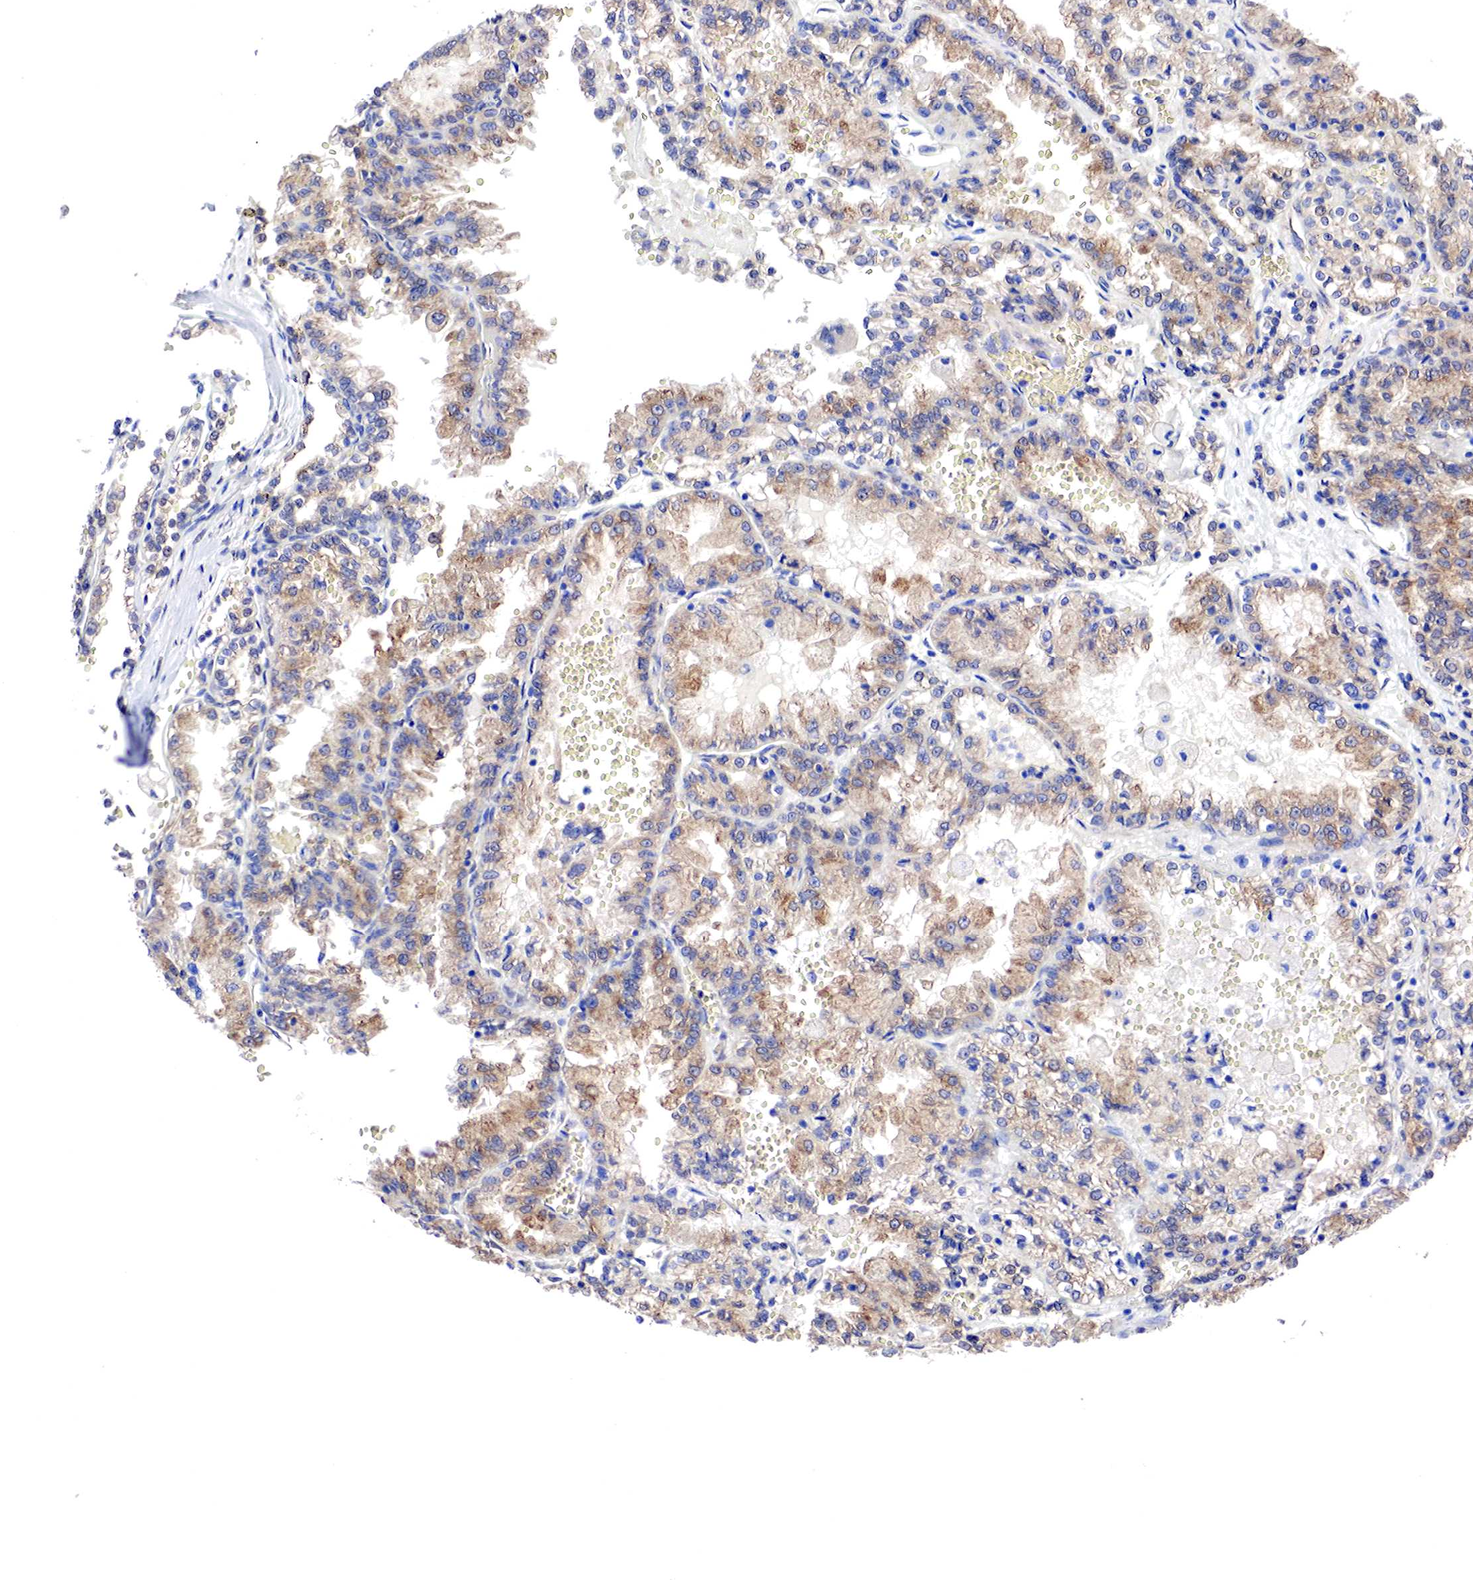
{"staining": {"intensity": "weak", "quantity": ">75%", "location": "cytoplasmic/membranous"}, "tissue": "renal cancer", "cell_type": "Tumor cells", "image_type": "cancer", "snomed": [{"axis": "morphology", "description": "Adenocarcinoma, NOS"}, {"axis": "topography", "description": "Kidney"}], "caption": "A photomicrograph of human renal cancer stained for a protein shows weak cytoplasmic/membranous brown staining in tumor cells. The staining is performed using DAB (3,3'-diaminobenzidine) brown chromogen to label protein expression. The nuclei are counter-stained blue using hematoxylin.", "gene": "PABIR2", "patient": {"sex": "female", "age": 56}}